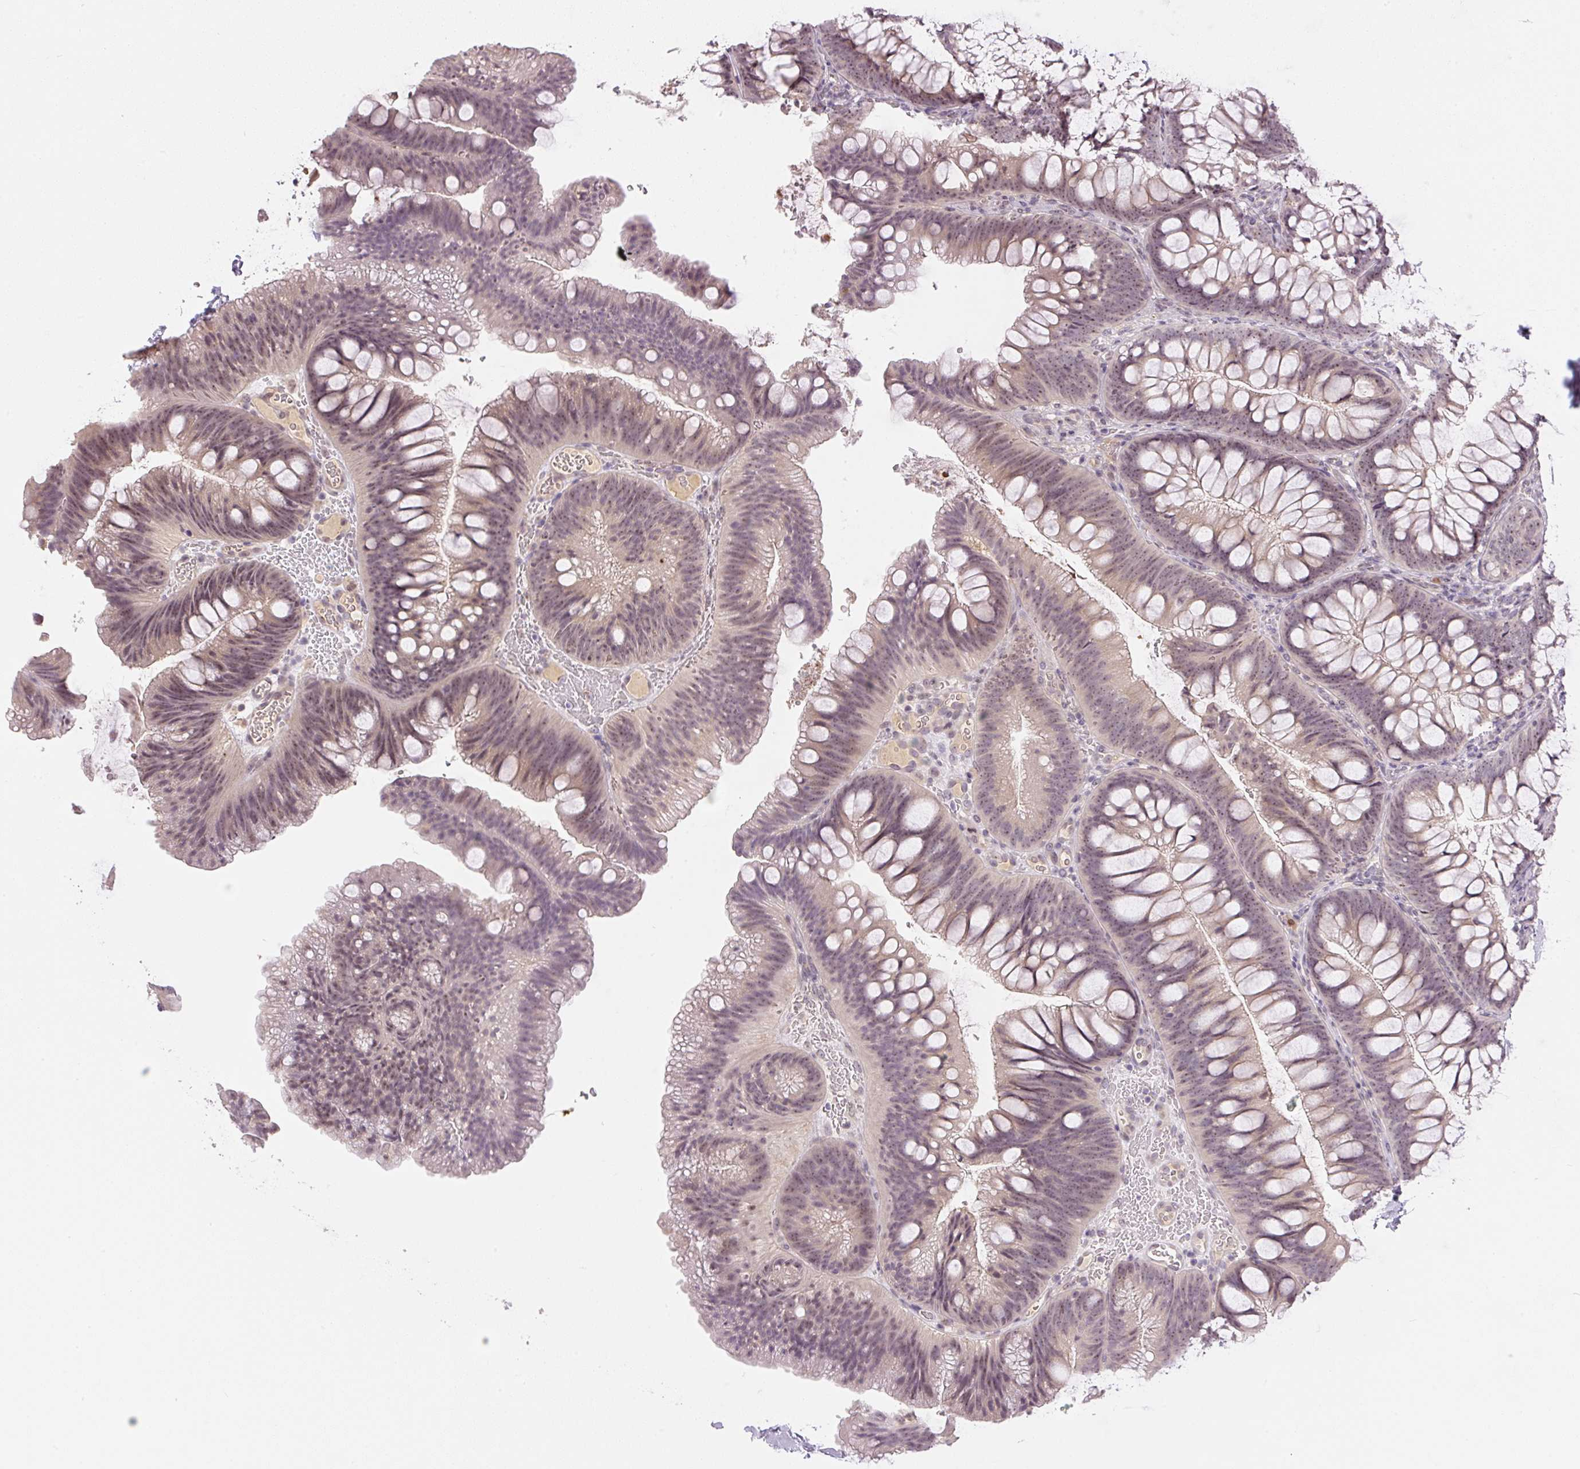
{"staining": {"intensity": "weak", "quantity": "25%-75%", "location": "nuclear"}, "tissue": "colon", "cell_type": "Endothelial cells", "image_type": "normal", "snomed": [{"axis": "morphology", "description": "Normal tissue, NOS"}, {"axis": "morphology", "description": "Adenoma, NOS"}, {"axis": "topography", "description": "Soft tissue"}, {"axis": "topography", "description": "Colon"}], "caption": "High-magnification brightfield microscopy of unremarkable colon stained with DAB (brown) and counterstained with hematoxylin (blue). endothelial cells exhibit weak nuclear positivity is identified in about25%-75% of cells.", "gene": "SGF29", "patient": {"sex": "male", "age": 47}}